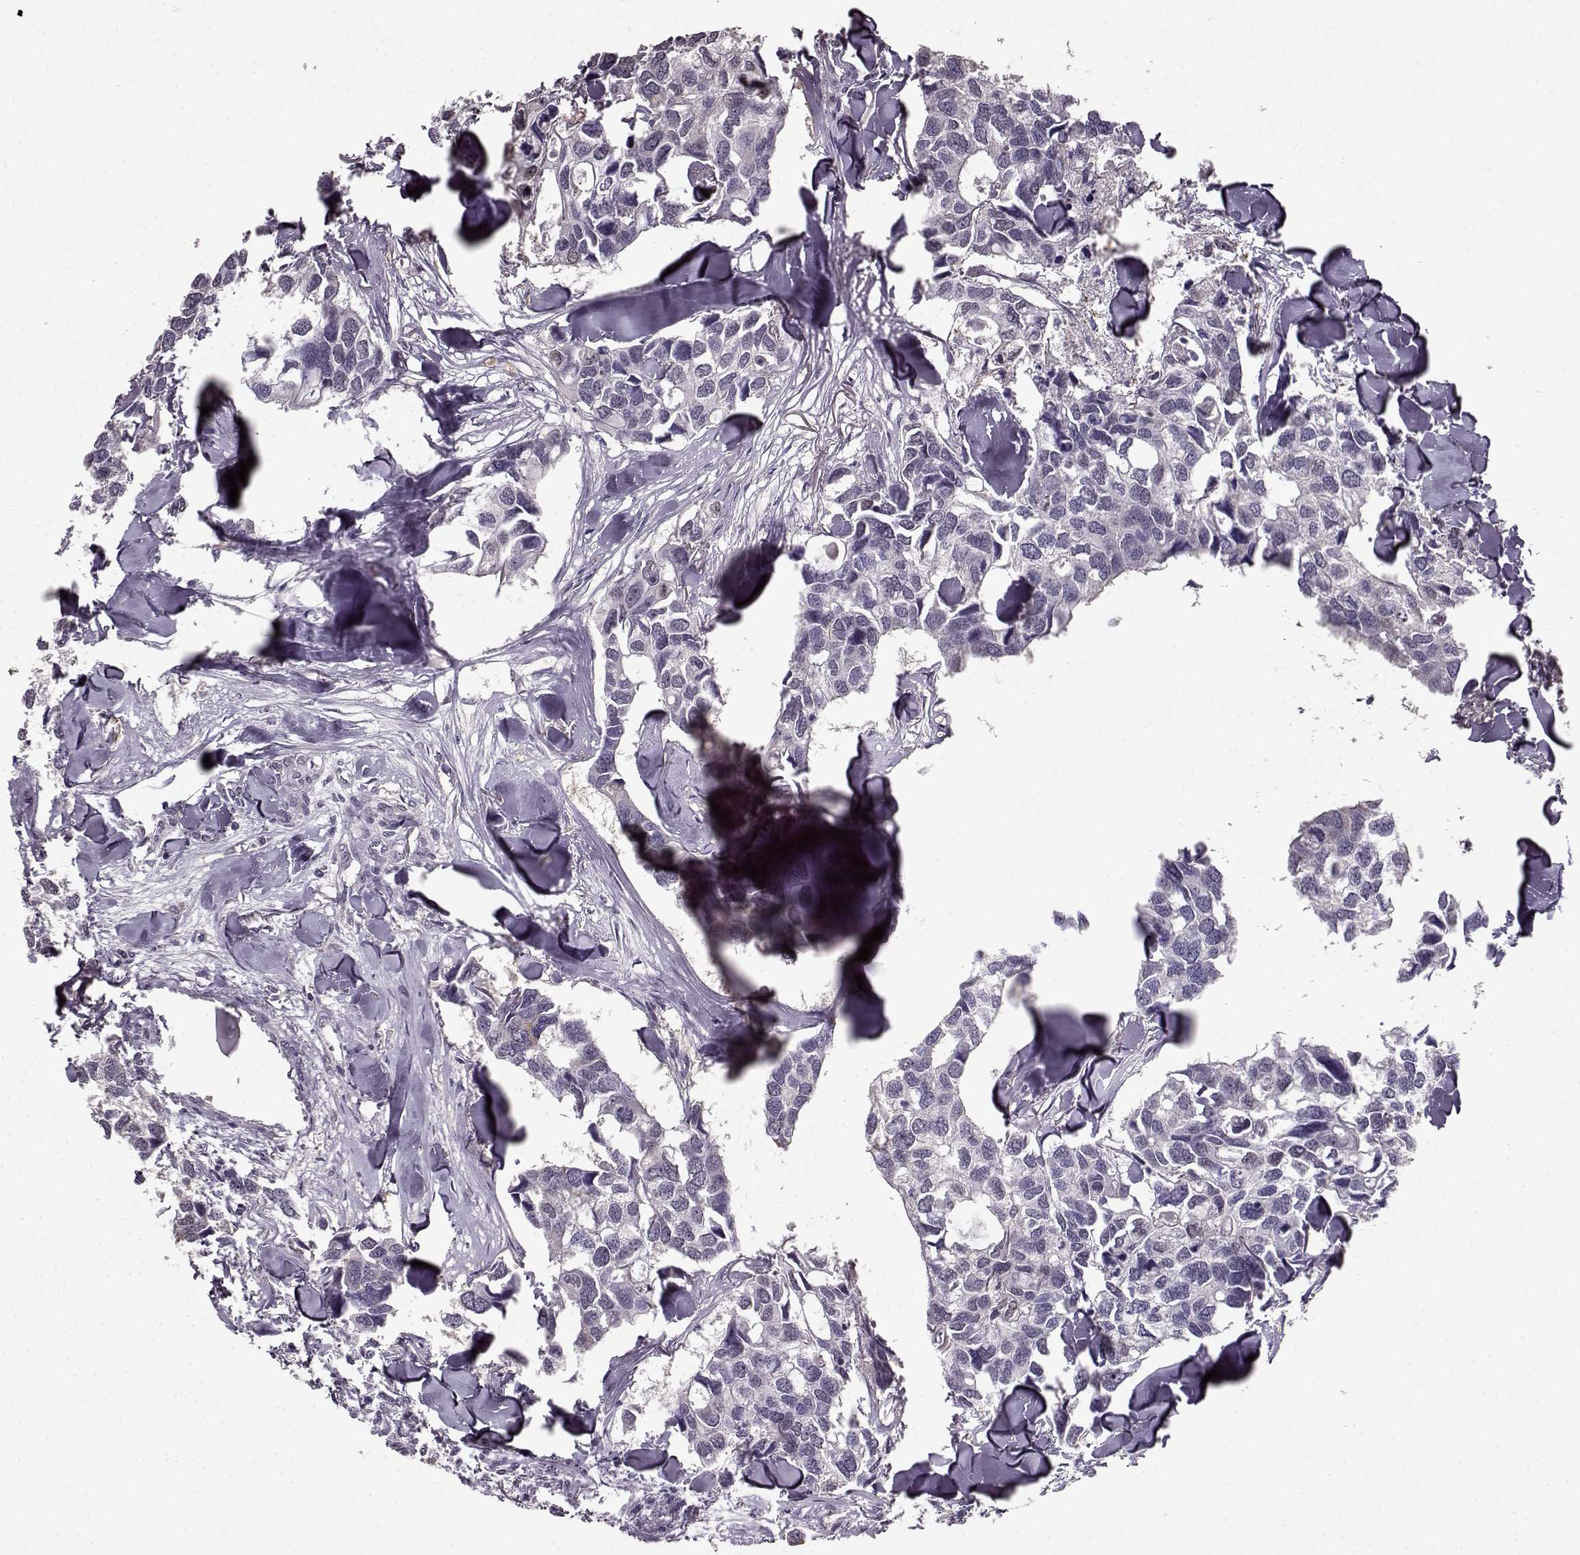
{"staining": {"intensity": "negative", "quantity": "none", "location": "none"}, "tissue": "breast cancer", "cell_type": "Tumor cells", "image_type": "cancer", "snomed": [{"axis": "morphology", "description": "Duct carcinoma"}, {"axis": "topography", "description": "Breast"}], "caption": "A high-resolution image shows immunohistochemistry (IHC) staining of invasive ductal carcinoma (breast), which demonstrates no significant staining in tumor cells.", "gene": "RP1L1", "patient": {"sex": "female", "age": 83}}